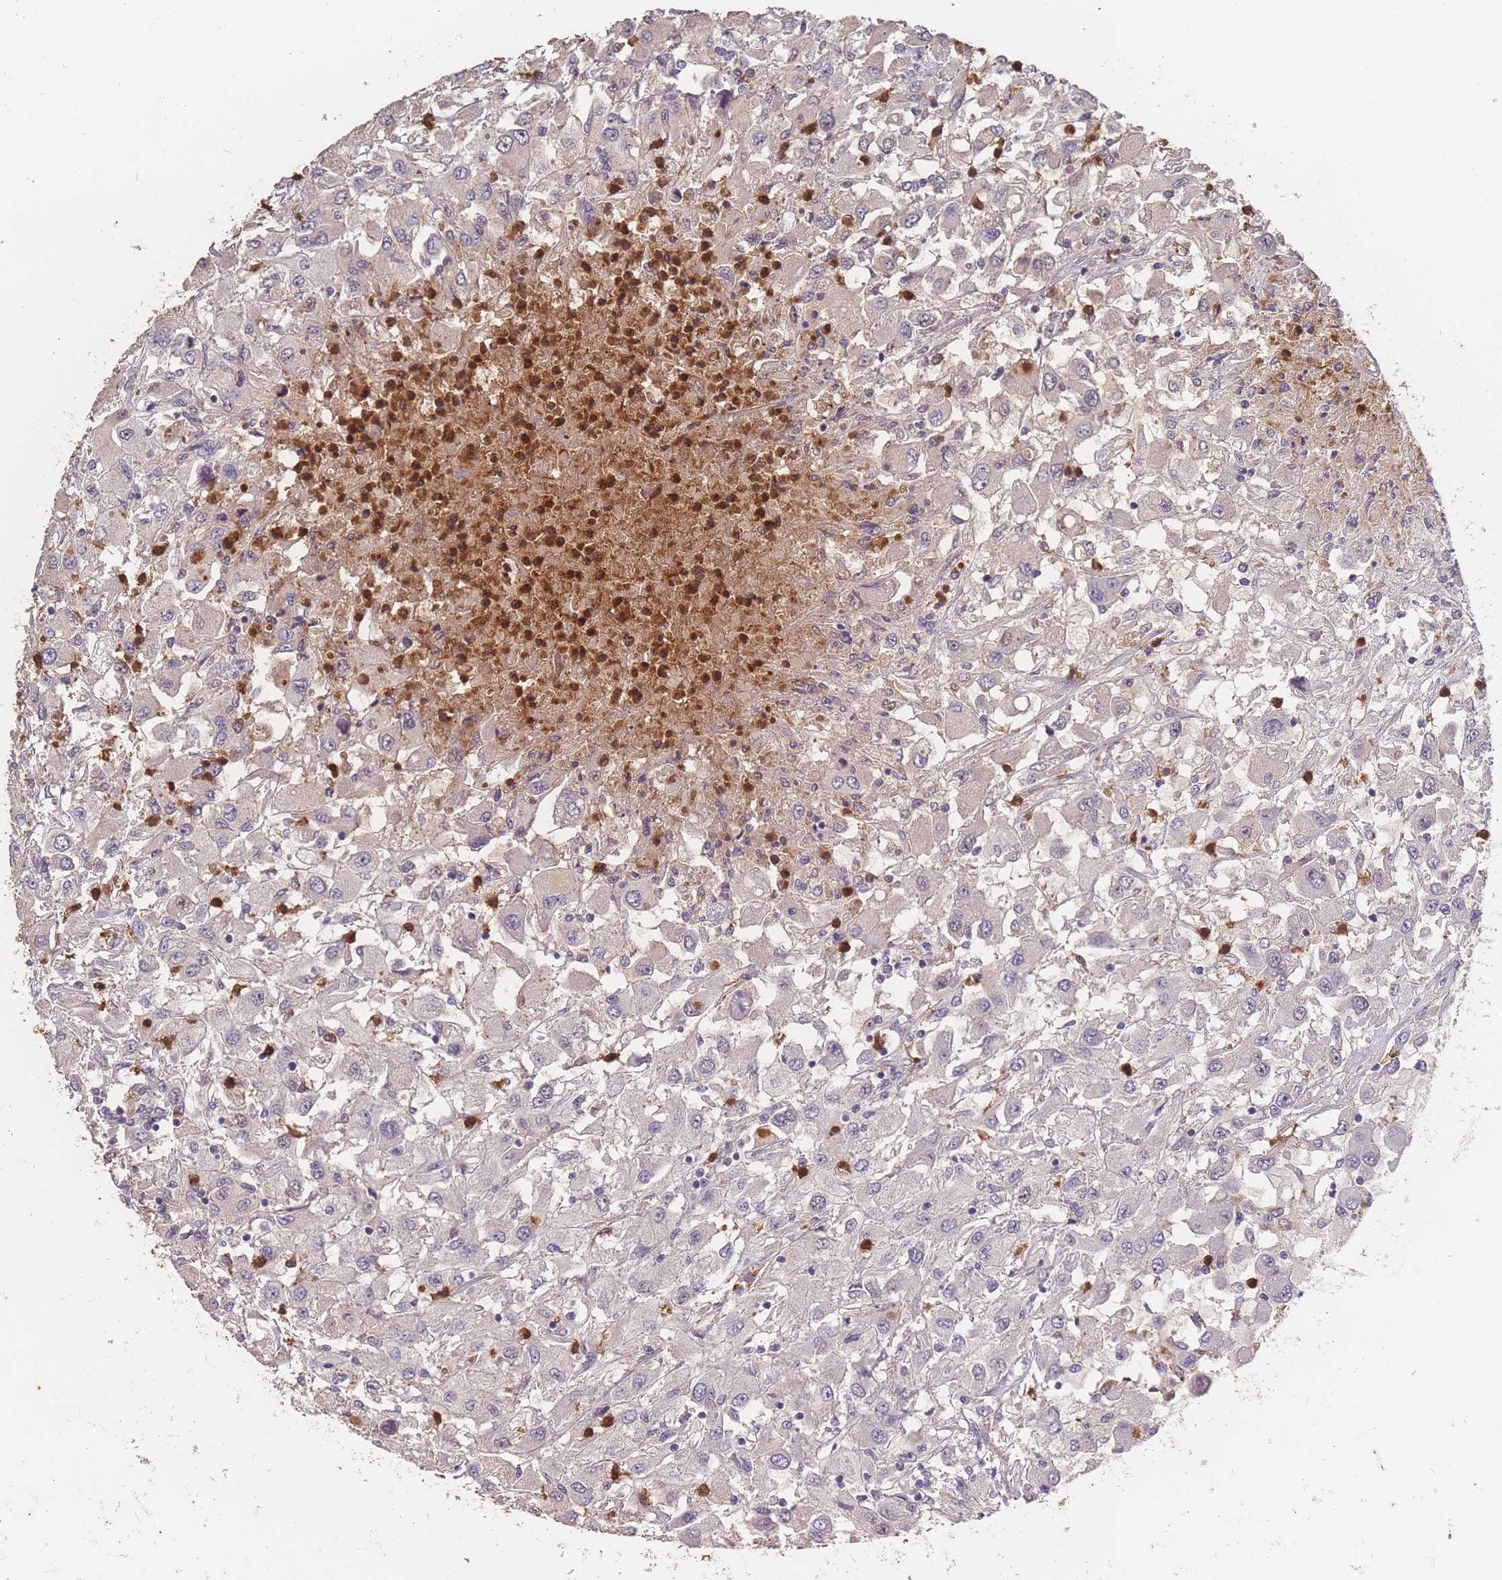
{"staining": {"intensity": "negative", "quantity": "none", "location": "none"}, "tissue": "renal cancer", "cell_type": "Tumor cells", "image_type": "cancer", "snomed": [{"axis": "morphology", "description": "Adenocarcinoma, NOS"}, {"axis": "topography", "description": "Kidney"}], "caption": "Renal adenocarcinoma was stained to show a protein in brown. There is no significant staining in tumor cells.", "gene": "BST1", "patient": {"sex": "female", "age": 67}}